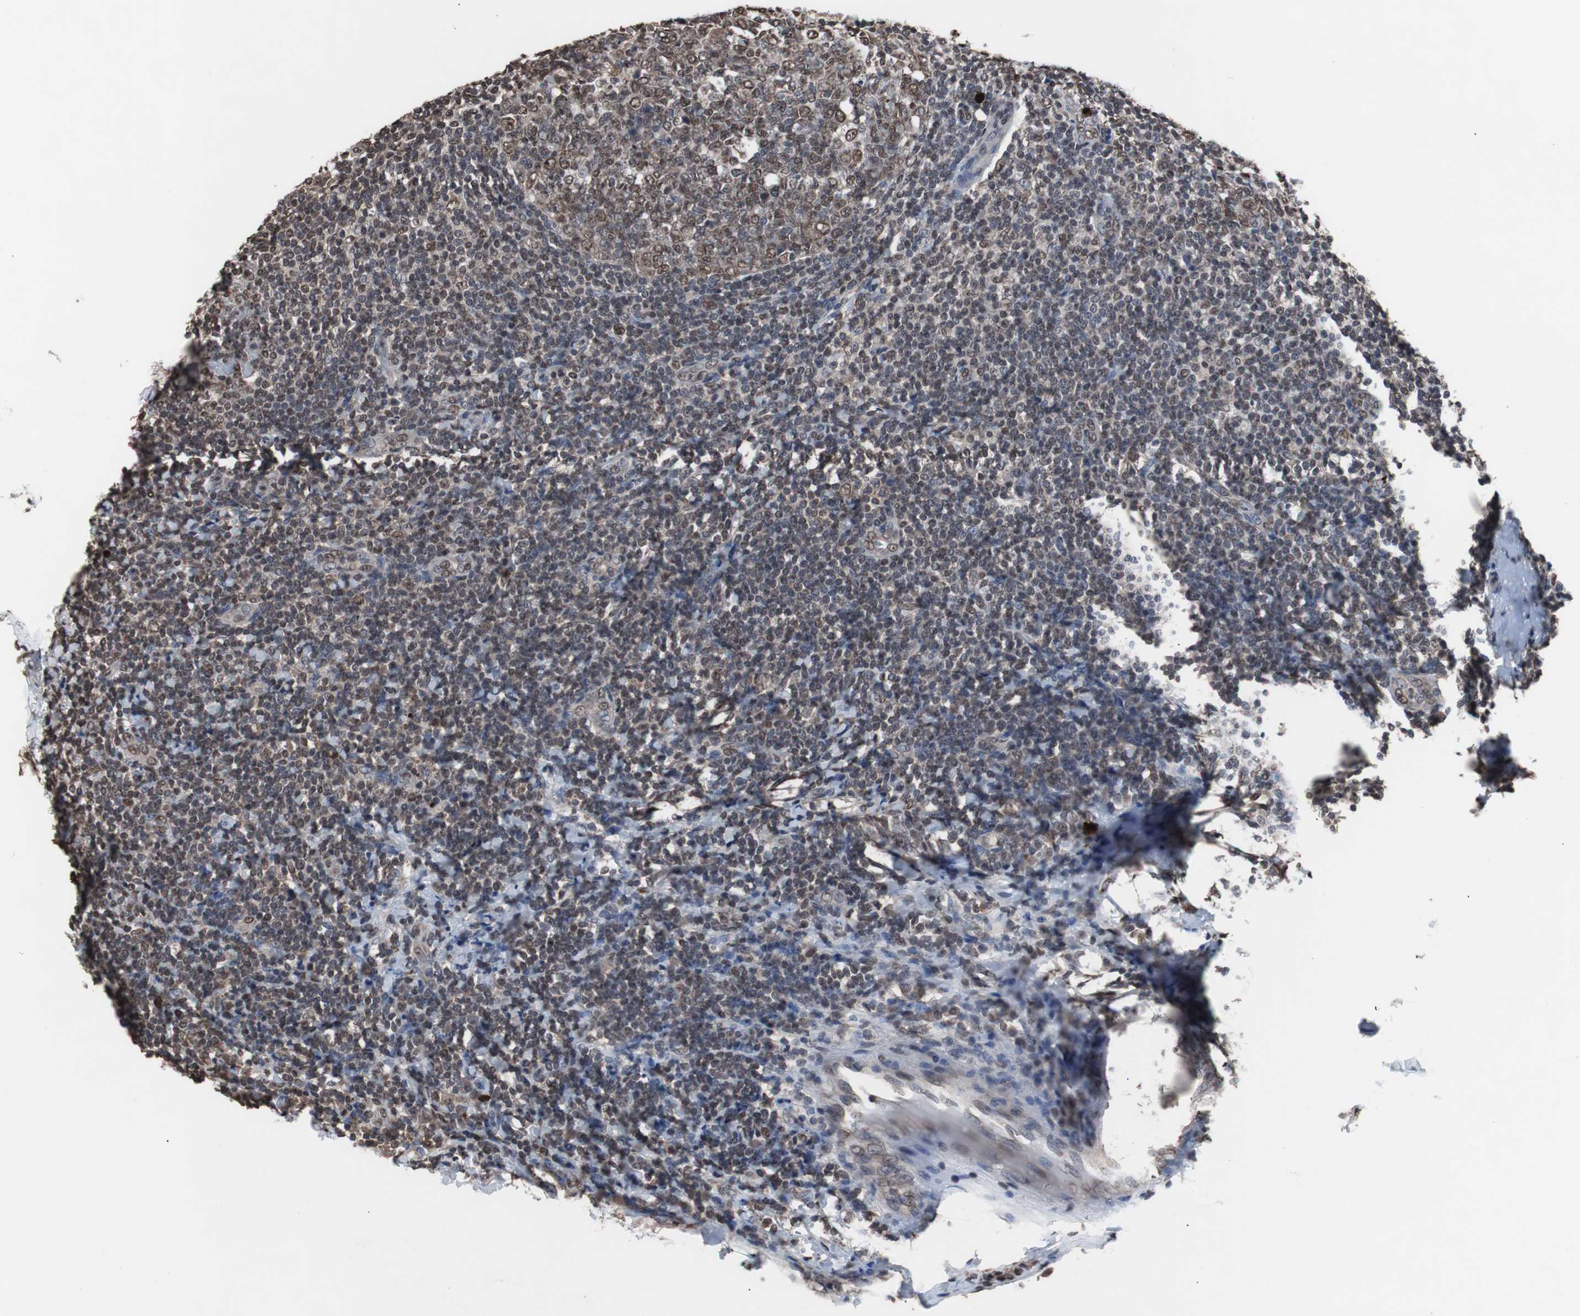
{"staining": {"intensity": "moderate", "quantity": "25%-75%", "location": "nuclear"}, "tissue": "tonsil", "cell_type": "Germinal center cells", "image_type": "normal", "snomed": [{"axis": "morphology", "description": "Normal tissue, NOS"}, {"axis": "topography", "description": "Tonsil"}], "caption": "Moderate nuclear positivity for a protein is seen in about 25%-75% of germinal center cells of normal tonsil using immunohistochemistry (IHC).", "gene": "MED27", "patient": {"sex": "male", "age": 31}}